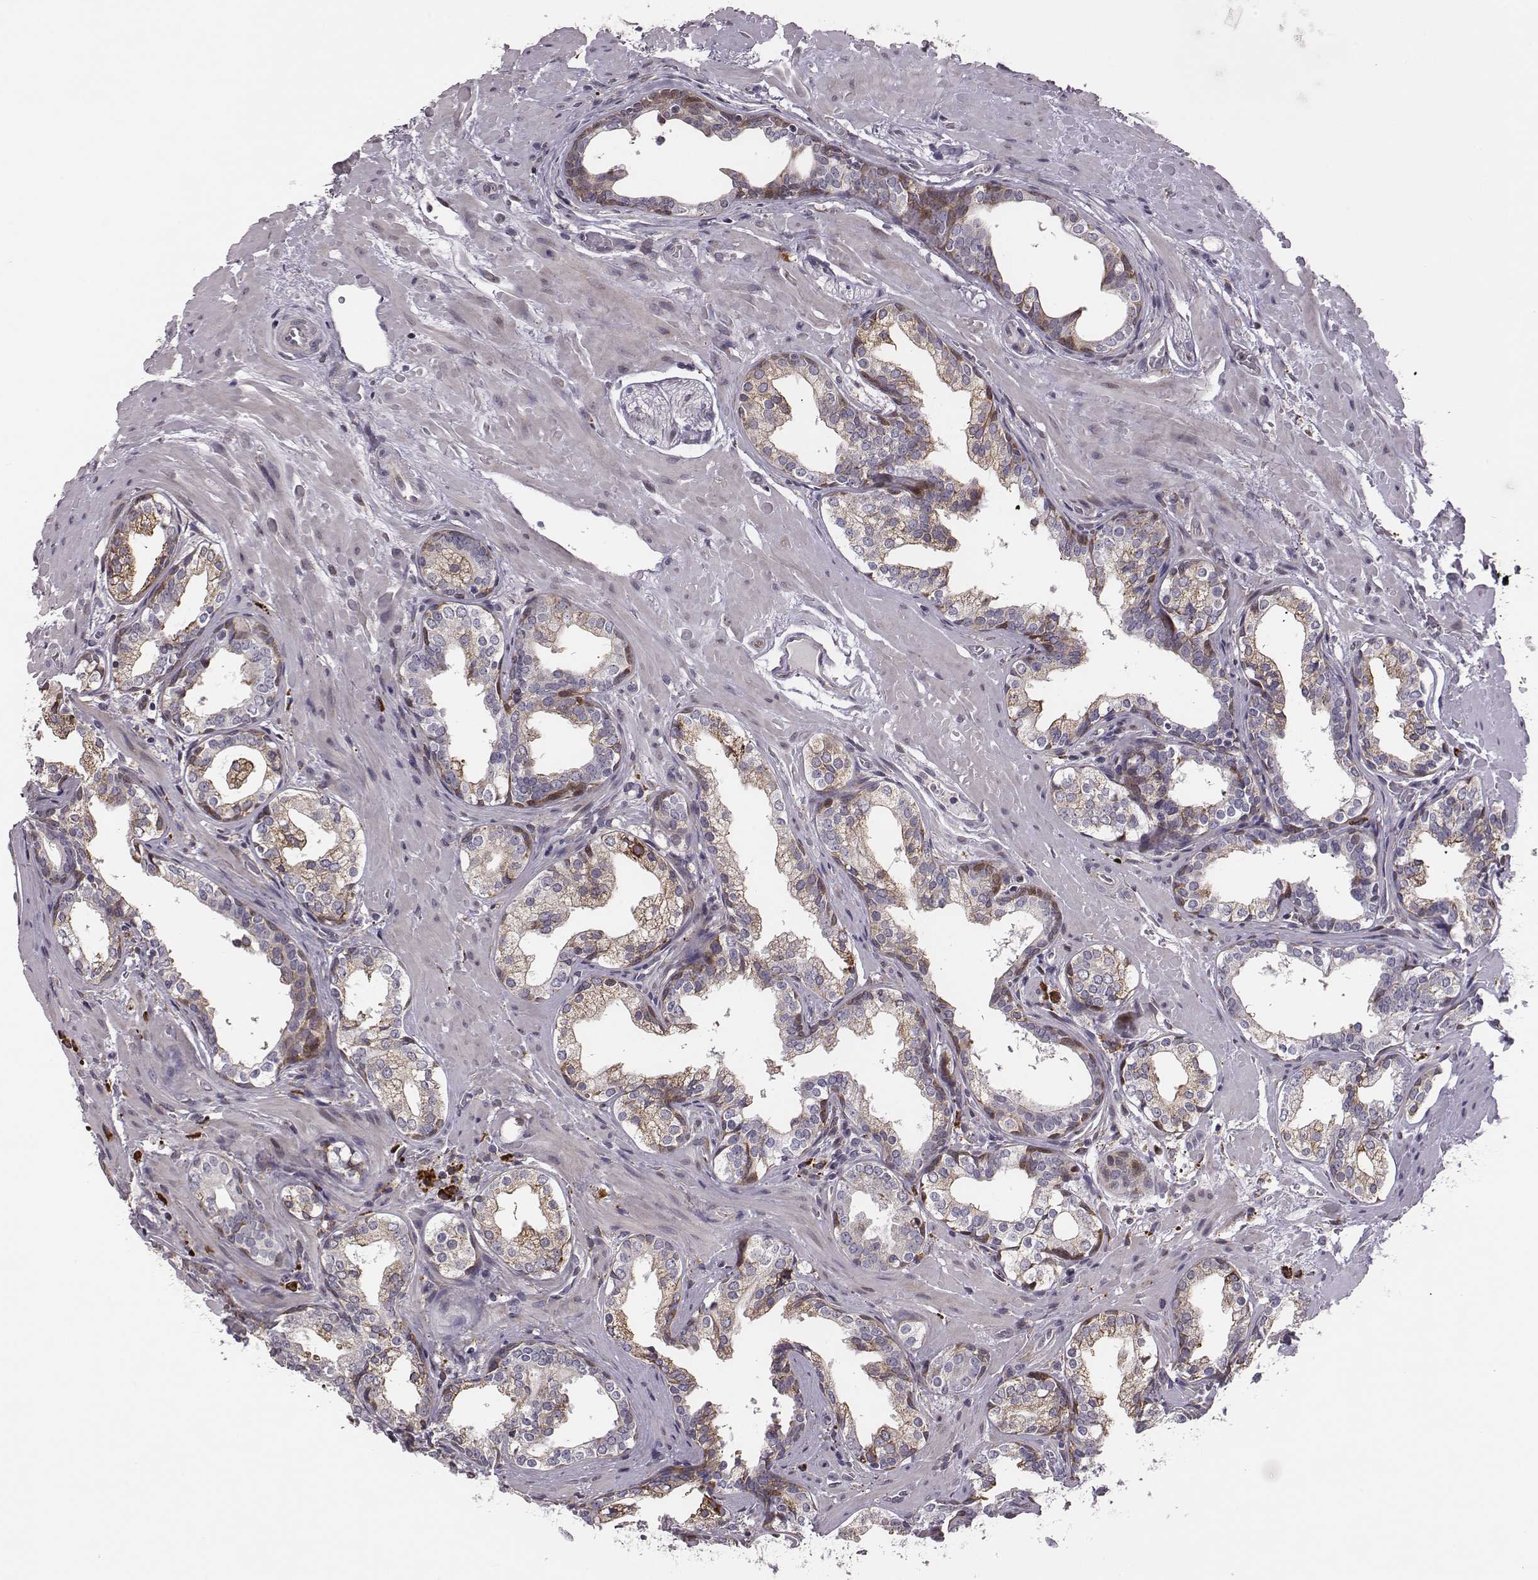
{"staining": {"intensity": "moderate", "quantity": ">75%", "location": "cytoplasmic/membranous"}, "tissue": "prostate cancer", "cell_type": "Tumor cells", "image_type": "cancer", "snomed": [{"axis": "morphology", "description": "Adenocarcinoma, NOS"}, {"axis": "topography", "description": "Prostate"}], "caption": "Immunohistochemical staining of human prostate cancer demonstrates moderate cytoplasmic/membranous protein positivity in about >75% of tumor cells.", "gene": "SELENOI", "patient": {"sex": "male", "age": 66}}